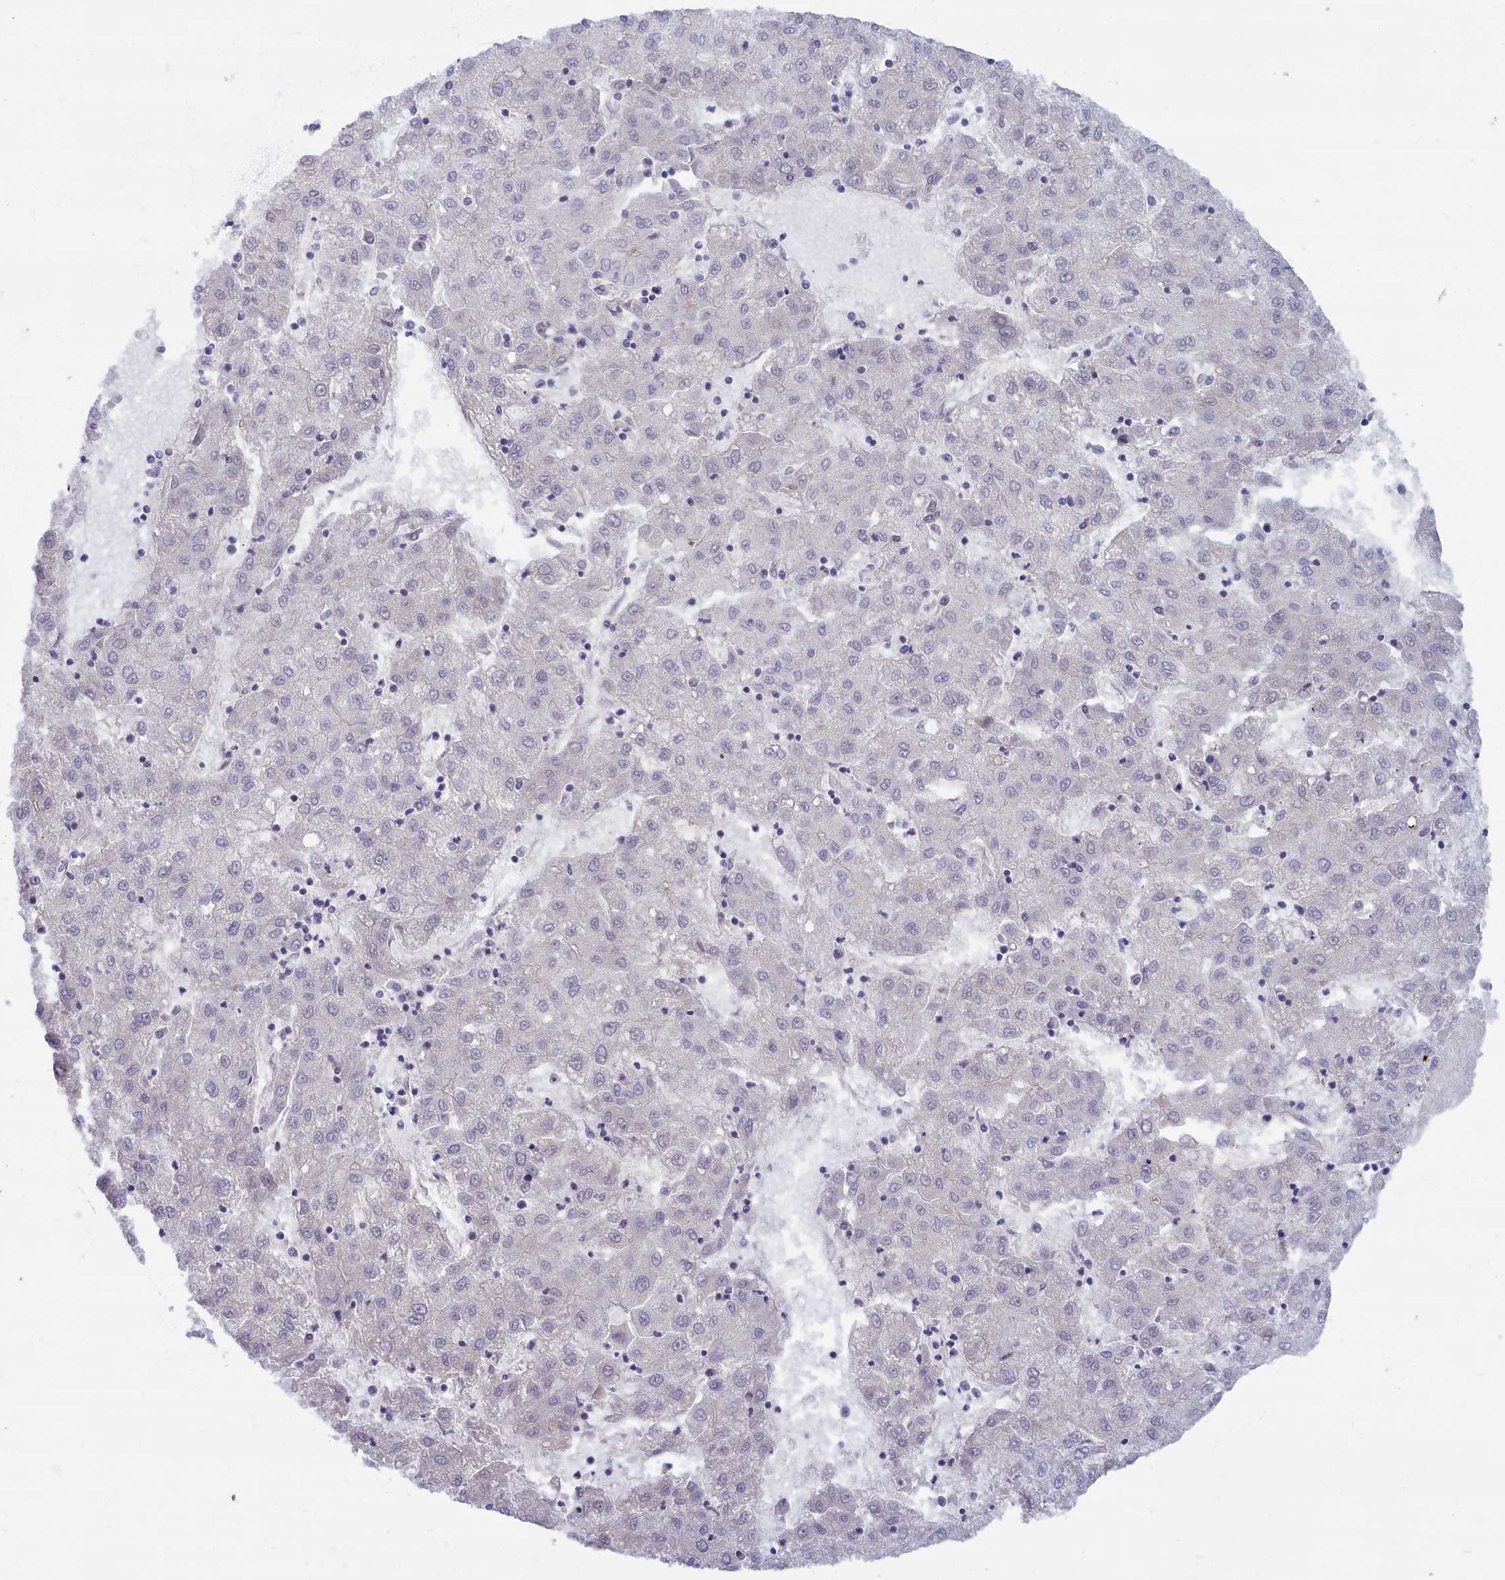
{"staining": {"intensity": "negative", "quantity": "none", "location": "none"}, "tissue": "liver cancer", "cell_type": "Tumor cells", "image_type": "cancer", "snomed": [{"axis": "morphology", "description": "Carcinoma, Hepatocellular, NOS"}, {"axis": "topography", "description": "Liver"}], "caption": "Immunohistochemical staining of hepatocellular carcinoma (liver) reveals no significant staining in tumor cells. (DAB (3,3'-diaminobenzidine) immunohistochemistry (IHC) with hematoxylin counter stain).", "gene": "TRPM4", "patient": {"sex": "male", "age": 72}}